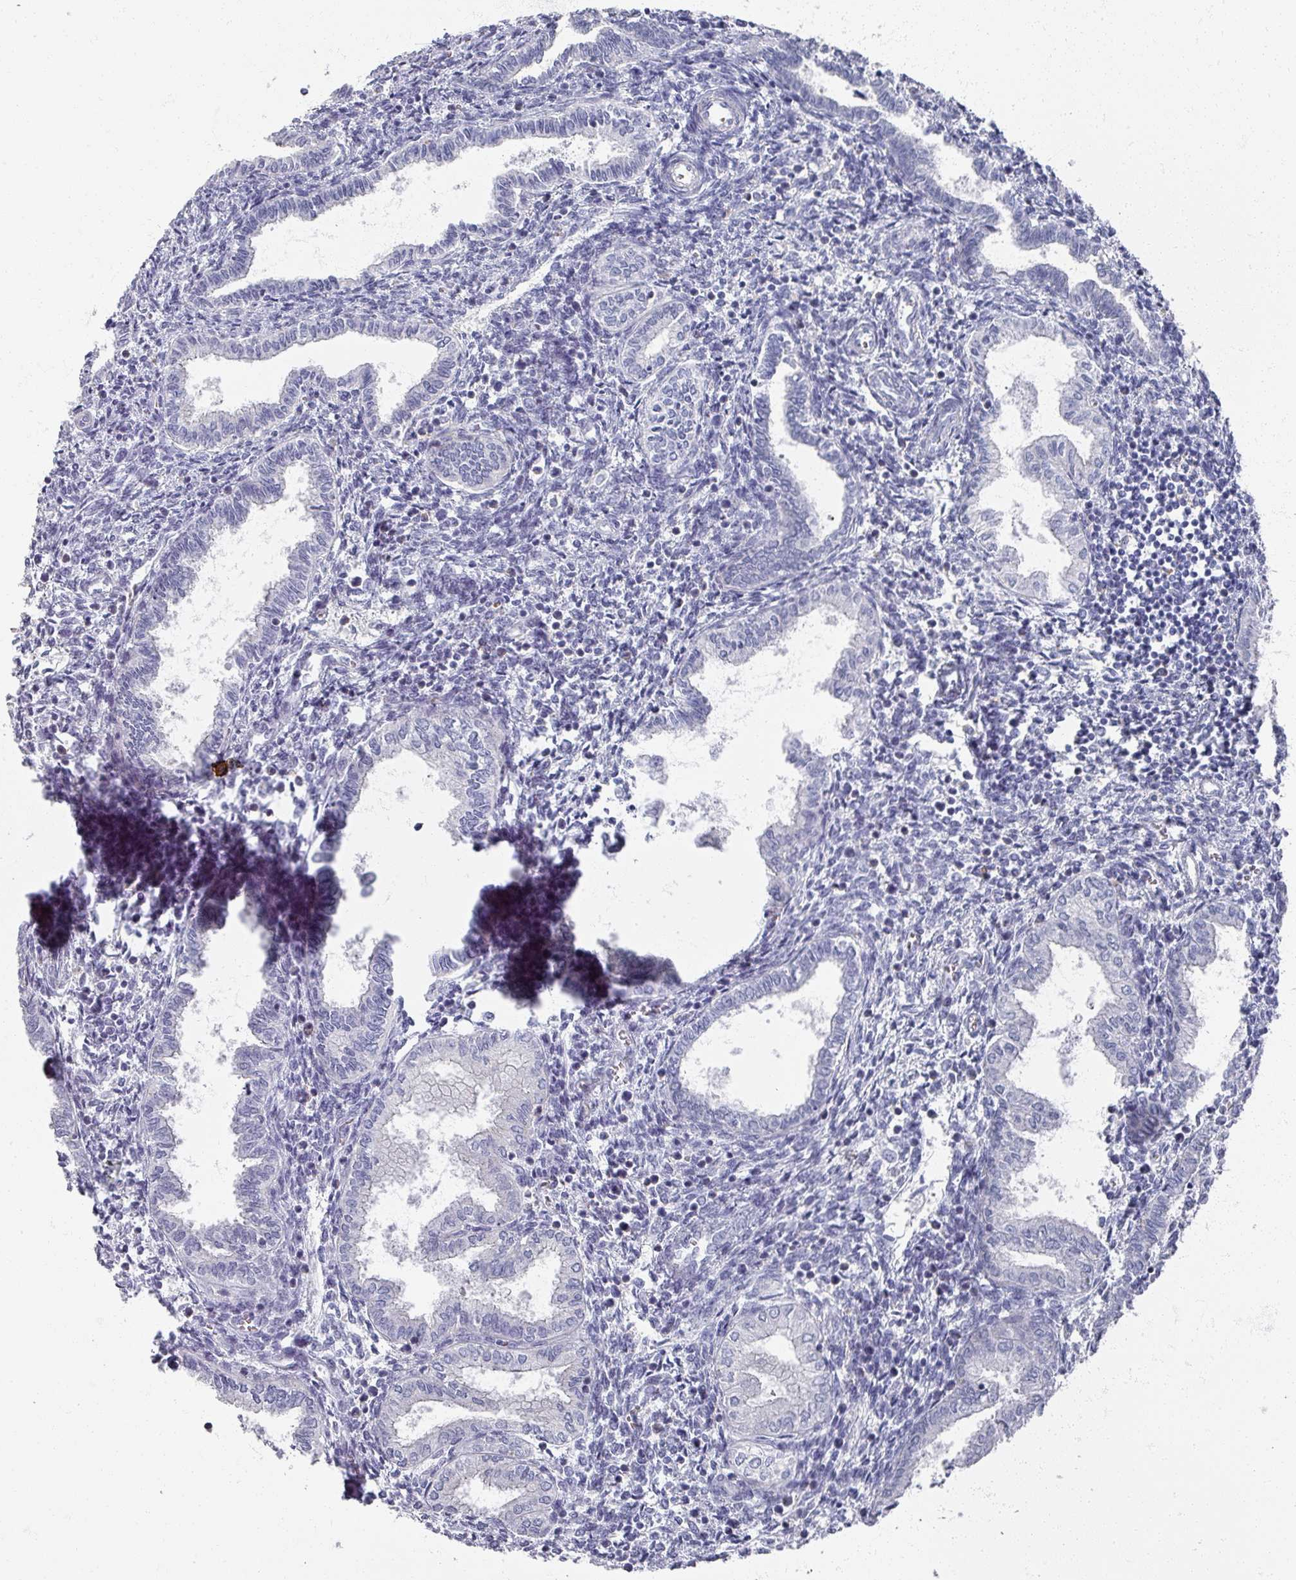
{"staining": {"intensity": "negative", "quantity": "none", "location": "none"}, "tissue": "endometrium", "cell_type": "Cells in endometrial stroma", "image_type": "normal", "snomed": [{"axis": "morphology", "description": "Normal tissue, NOS"}, {"axis": "topography", "description": "Endometrium"}], "caption": "Cells in endometrial stroma are negative for brown protein staining in unremarkable endometrium. The staining was performed using DAB to visualize the protein expression in brown, while the nuclei were stained in blue with hematoxylin (Magnification: 20x).", "gene": "OMG", "patient": {"sex": "female", "age": 37}}